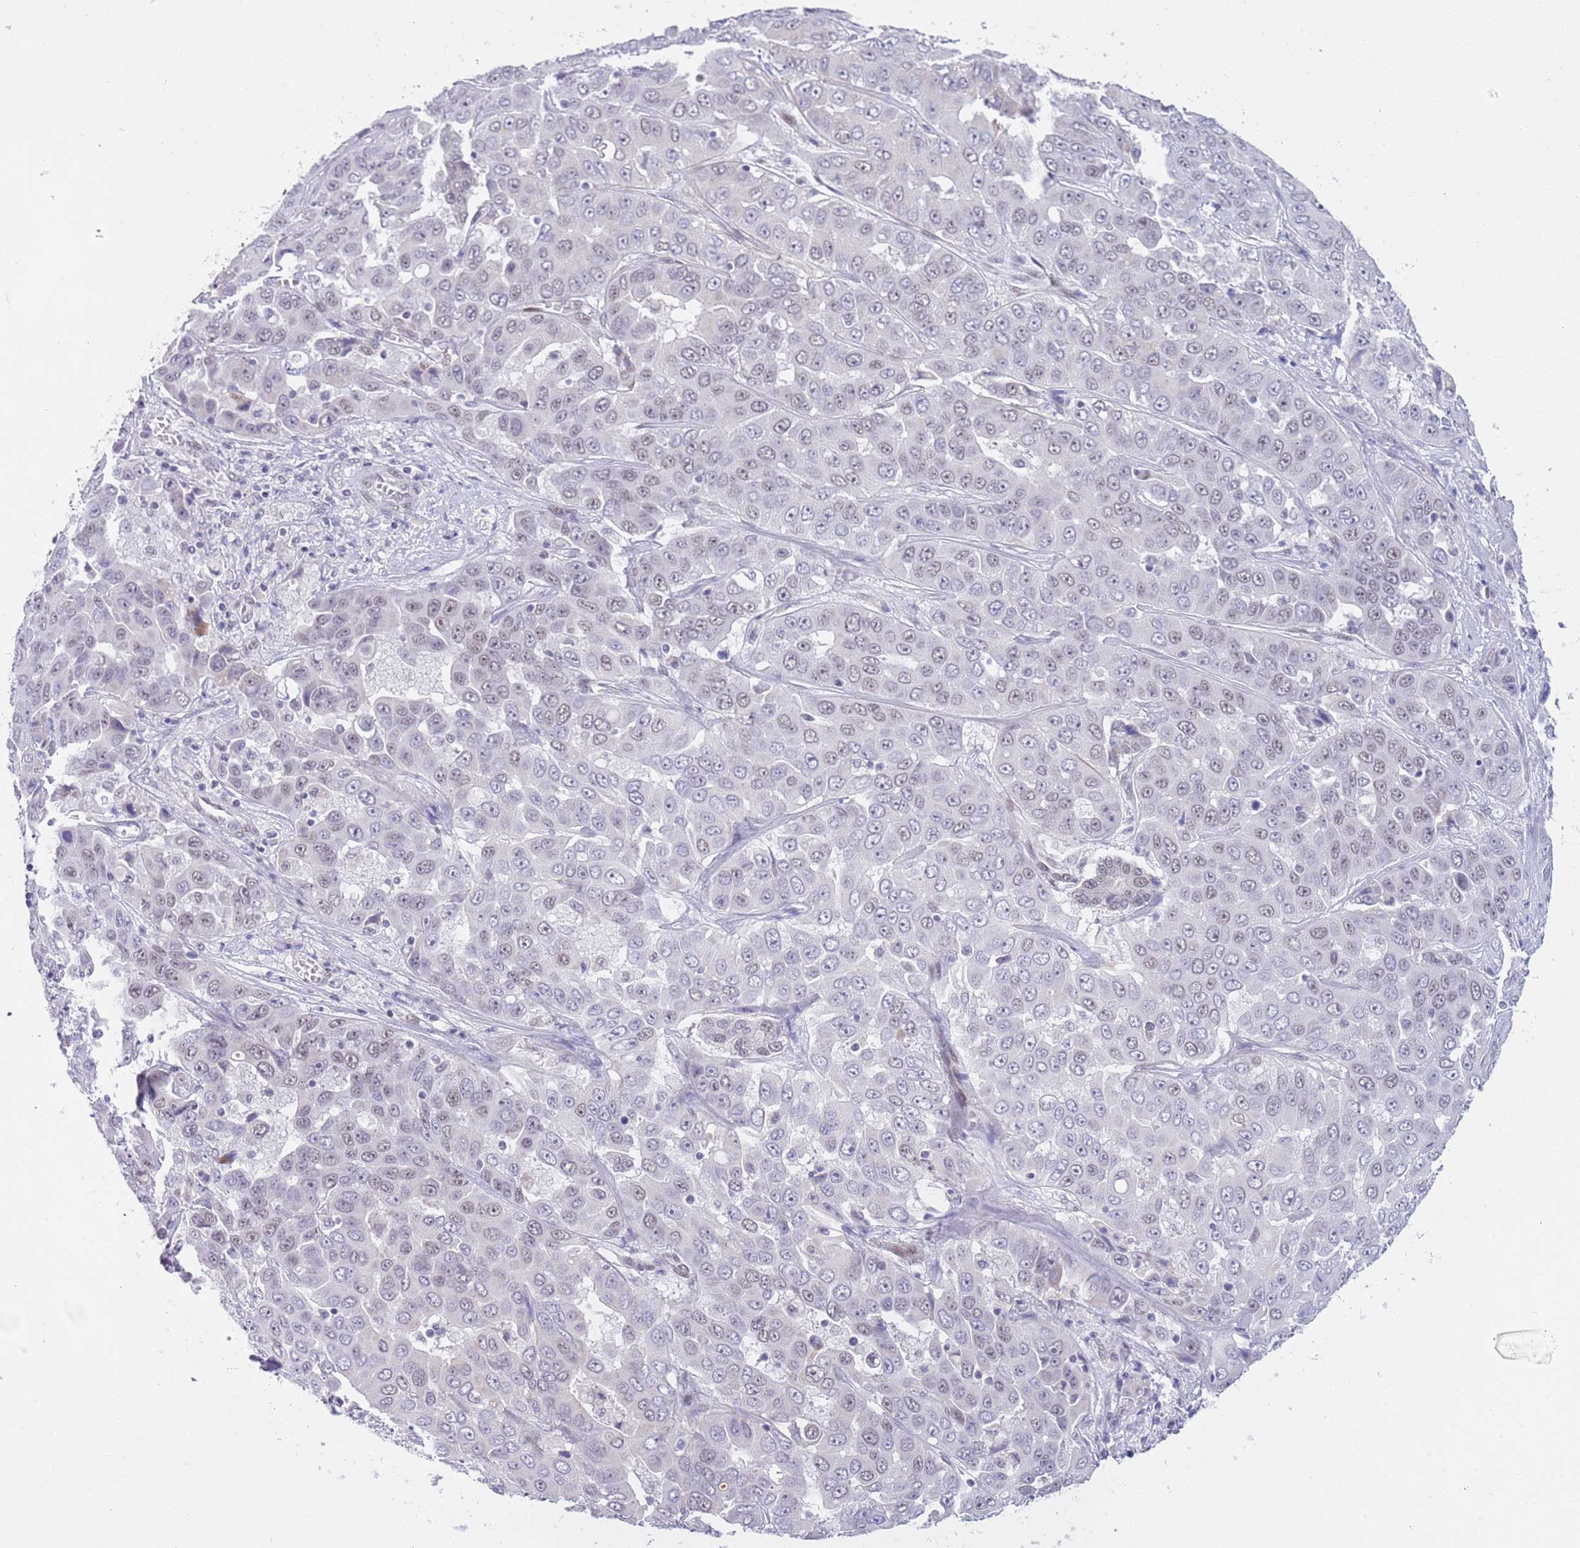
{"staining": {"intensity": "weak", "quantity": "<25%", "location": "nuclear"}, "tissue": "liver cancer", "cell_type": "Tumor cells", "image_type": "cancer", "snomed": [{"axis": "morphology", "description": "Cholangiocarcinoma"}, {"axis": "topography", "description": "Liver"}], "caption": "Tumor cells are negative for brown protein staining in cholangiocarcinoma (liver). (DAB (3,3'-diaminobenzidine) immunohistochemistry (IHC) with hematoxylin counter stain).", "gene": "RFX1", "patient": {"sex": "female", "age": 52}}